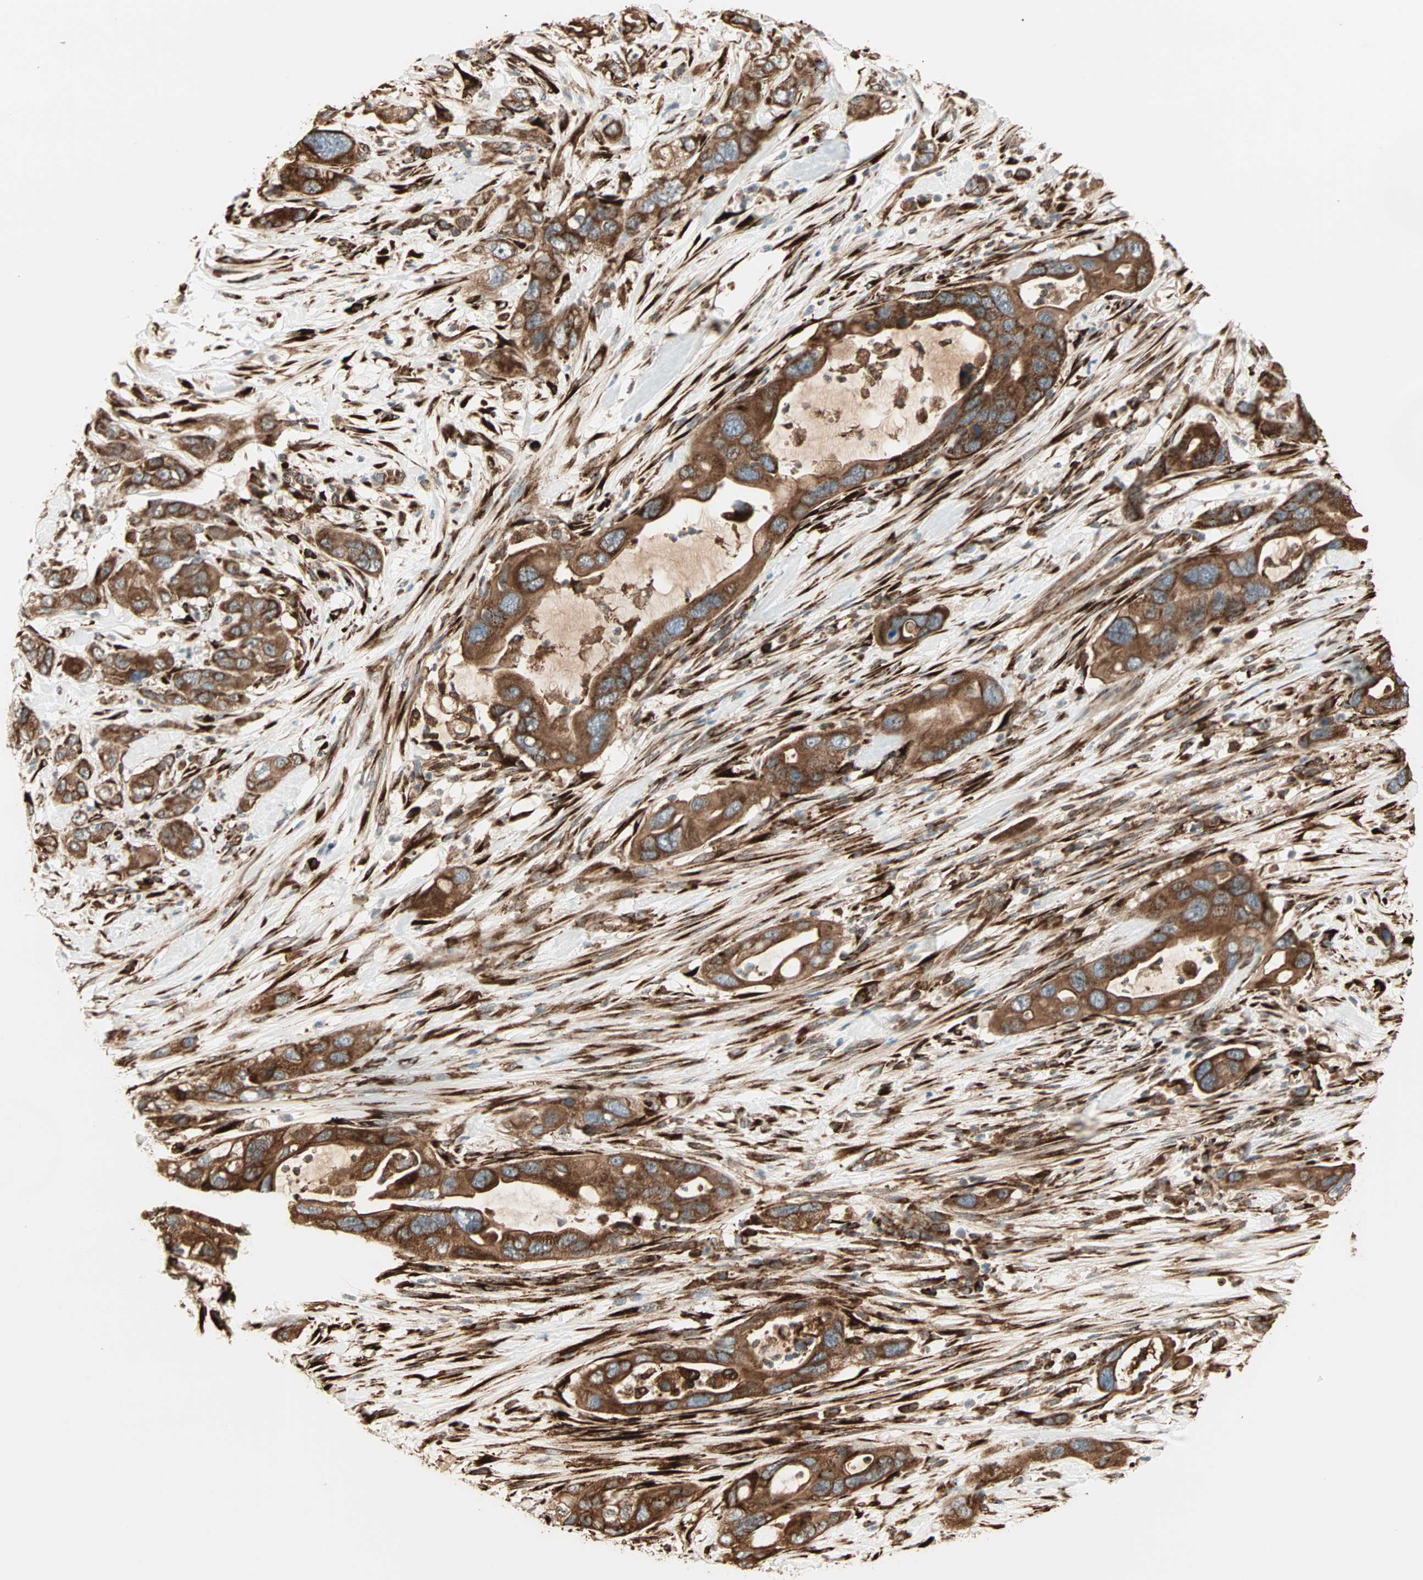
{"staining": {"intensity": "strong", "quantity": ">75%", "location": "cytoplasmic/membranous"}, "tissue": "pancreatic cancer", "cell_type": "Tumor cells", "image_type": "cancer", "snomed": [{"axis": "morphology", "description": "Adenocarcinoma, NOS"}, {"axis": "topography", "description": "Pancreas"}], "caption": "Immunohistochemical staining of pancreatic cancer (adenocarcinoma) exhibits strong cytoplasmic/membranous protein staining in approximately >75% of tumor cells.", "gene": "P4HA1", "patient": {"sex": "female", "age": 71}}